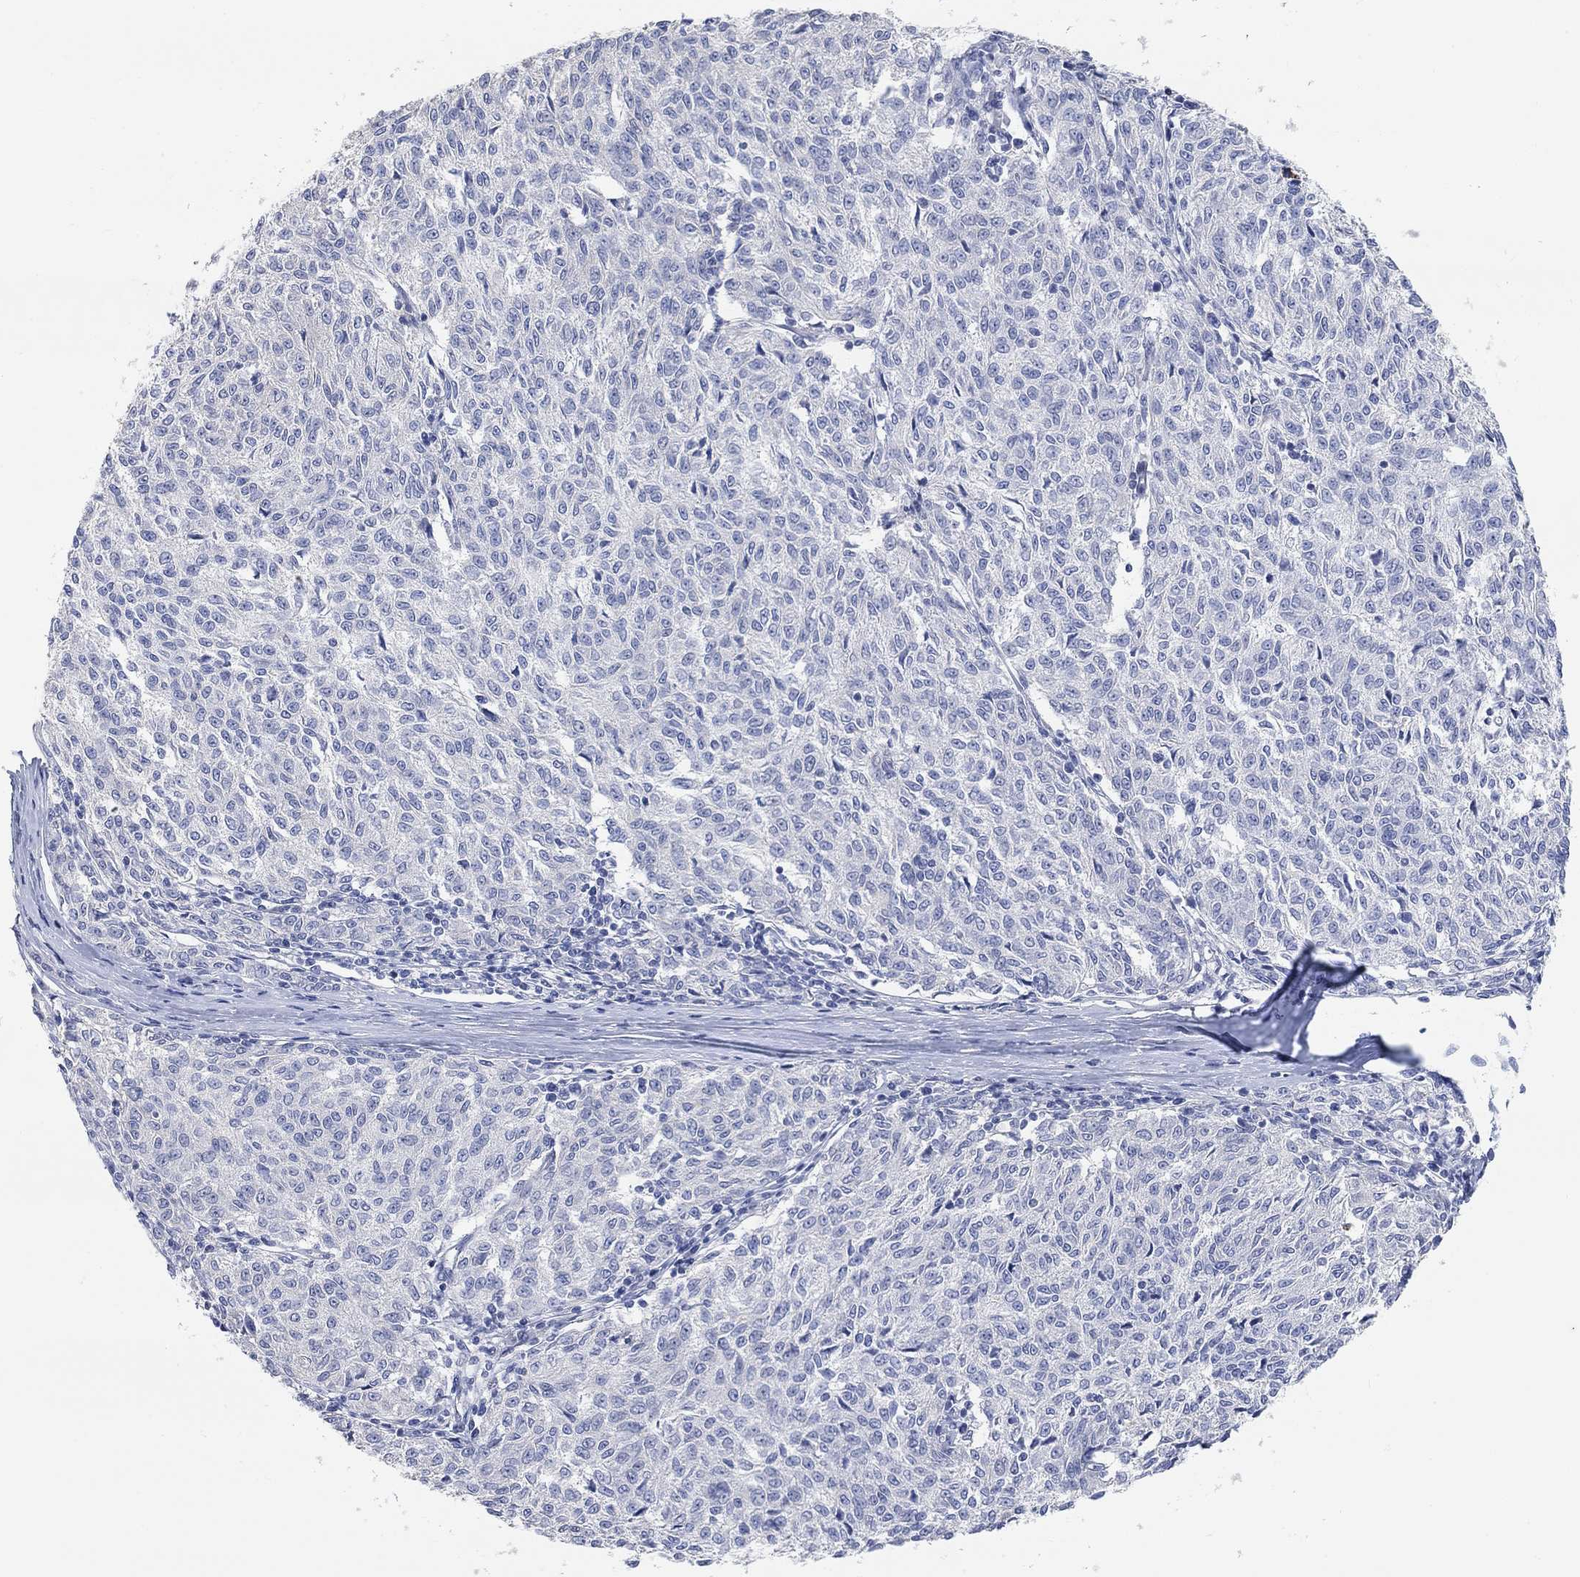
{"staining": {"intensity": "negative", "quantity": "none", "location": "none"}, "tissue": "melanoma", "cell_type": "Tumor cells", "image_type": "cancer", "snomed": [{"axis": "morphology", "description": "Malignant melanoma, NOS"}, {"axis": "topography", "description": "Skin"}], "caption": "Micrograph shows no protein expression in tumor cells of melanoma tissue. Brightfield microscopy of IHC stained with DAB (3,3'-diaminobenzidine) (brown) and hematoxylin (blue), captured at high magnification.", "gene": "NLRP14", "patient": {"sex": "female", "age": 72}}